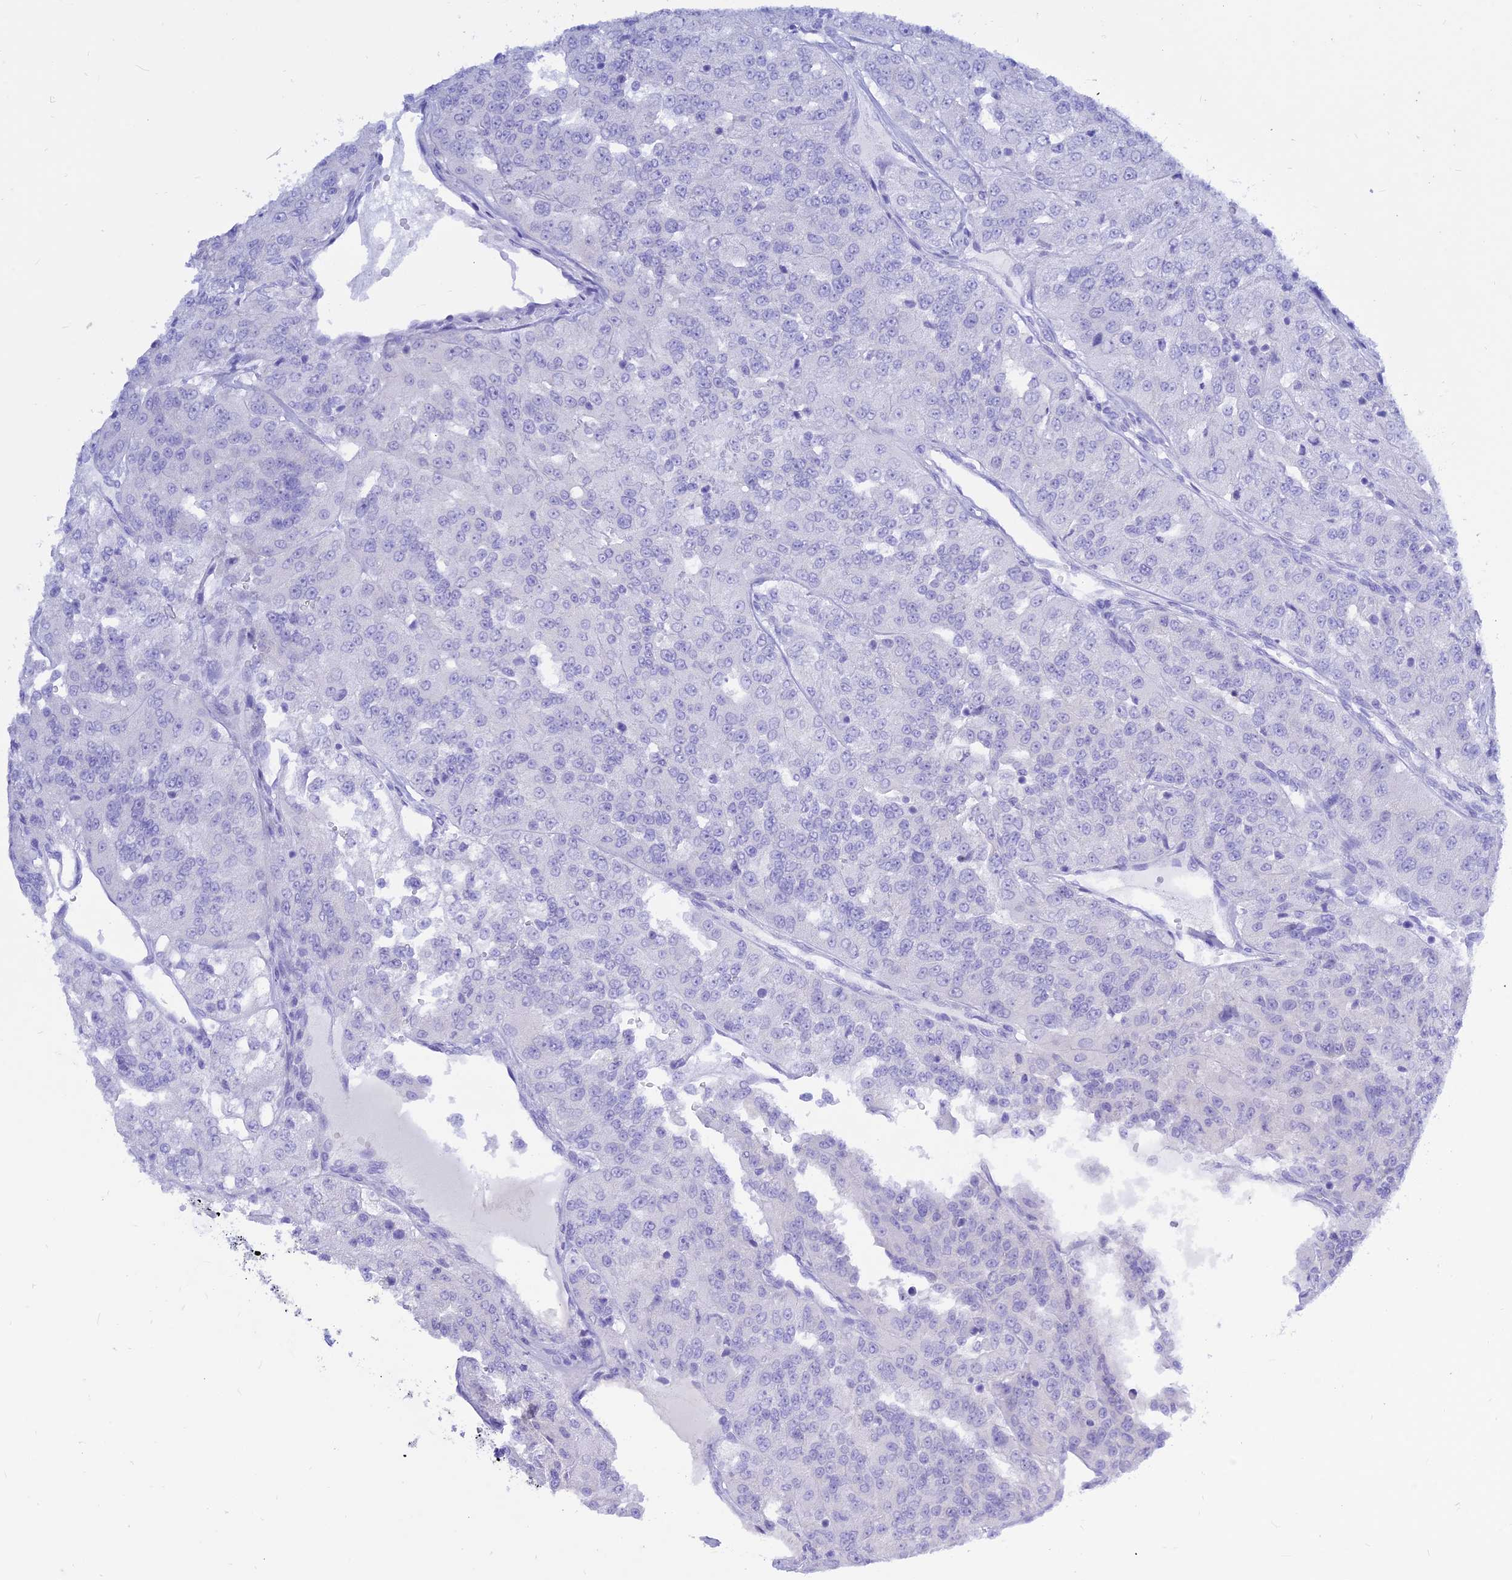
{"staining": {"intensity": "negative", "quantity": "none", "location": "none"}, "tissue": "renal cancer", "cell_type": "Tumor cells", "image_type": "cancer", "snomed": [{"axis": "morphology", "description": "Adenocarcinoma, NOS"}, {"axis": "topography", "description": "Kidney"}], "caption": "Histopathology image shows no significant protein staining in tumor cells of renal adenocarcinoma. The staining is performed using DAB brown chromogen with nuclei counter-stained in using hematoxylin.", "gene": "PRNP", "patient": {"sex": "female", "age": 63}}